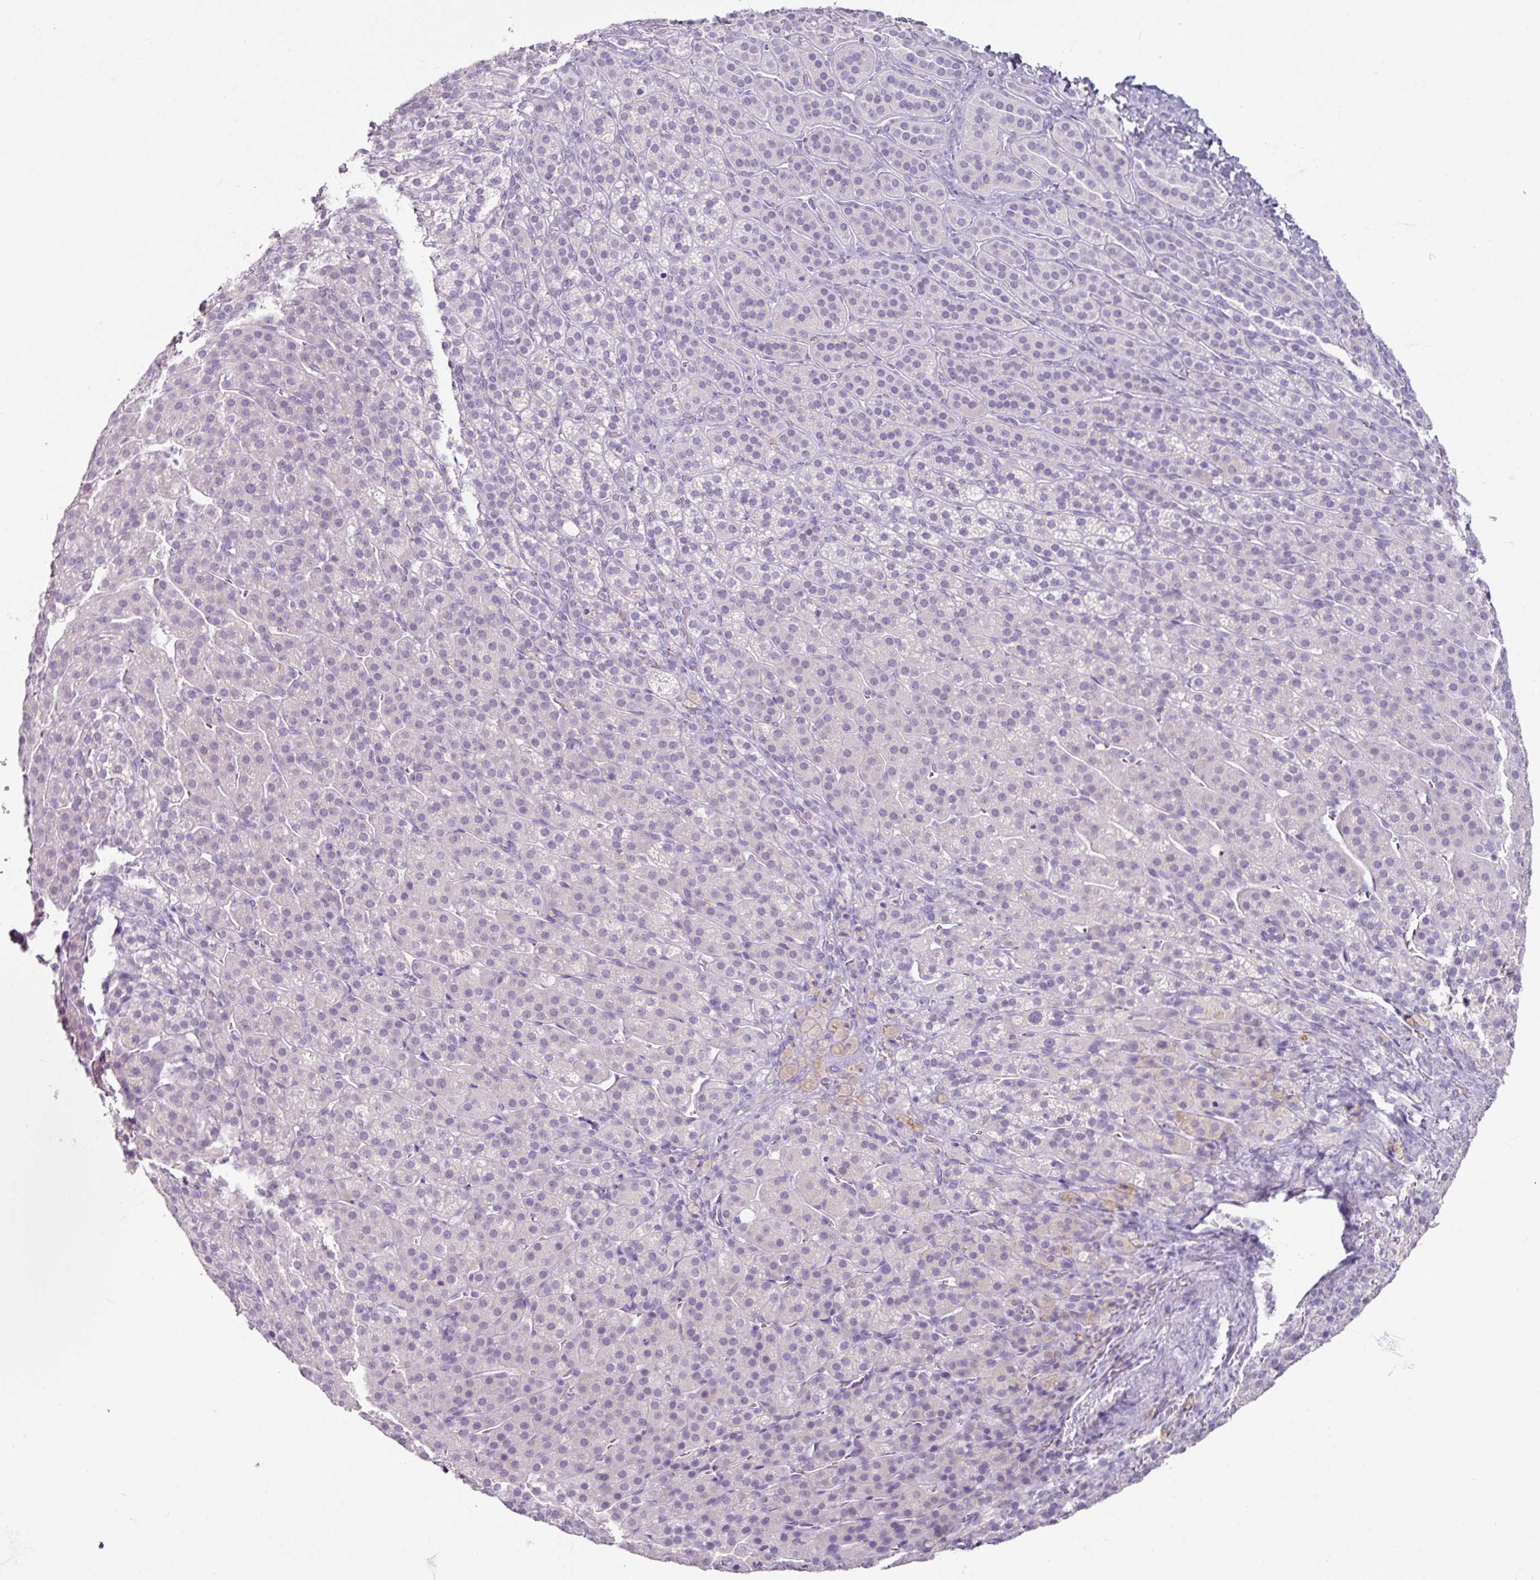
{"staining": {"intensity": "negative", "quantity": "none", "location": "none"}, "tissue": "adrenal gland", "cell_type": "Glandular cells", "image_type": "normal", "snomed": [{"axis": "morphology", "description": "Normal tissue, NOS"}, {"axis": "topography", "description": "Adrenal gland"}], "caption": "A micrograph of adrenal gland stained for a protein demonstrates no brown staining in glandular cells. (DAB (3,3'-diaminobenzidine) immunohistochemistry with hematoxylin counter stain).", "gene": "SLC27A5", "patient": {"sex": "female", "age": 41}}